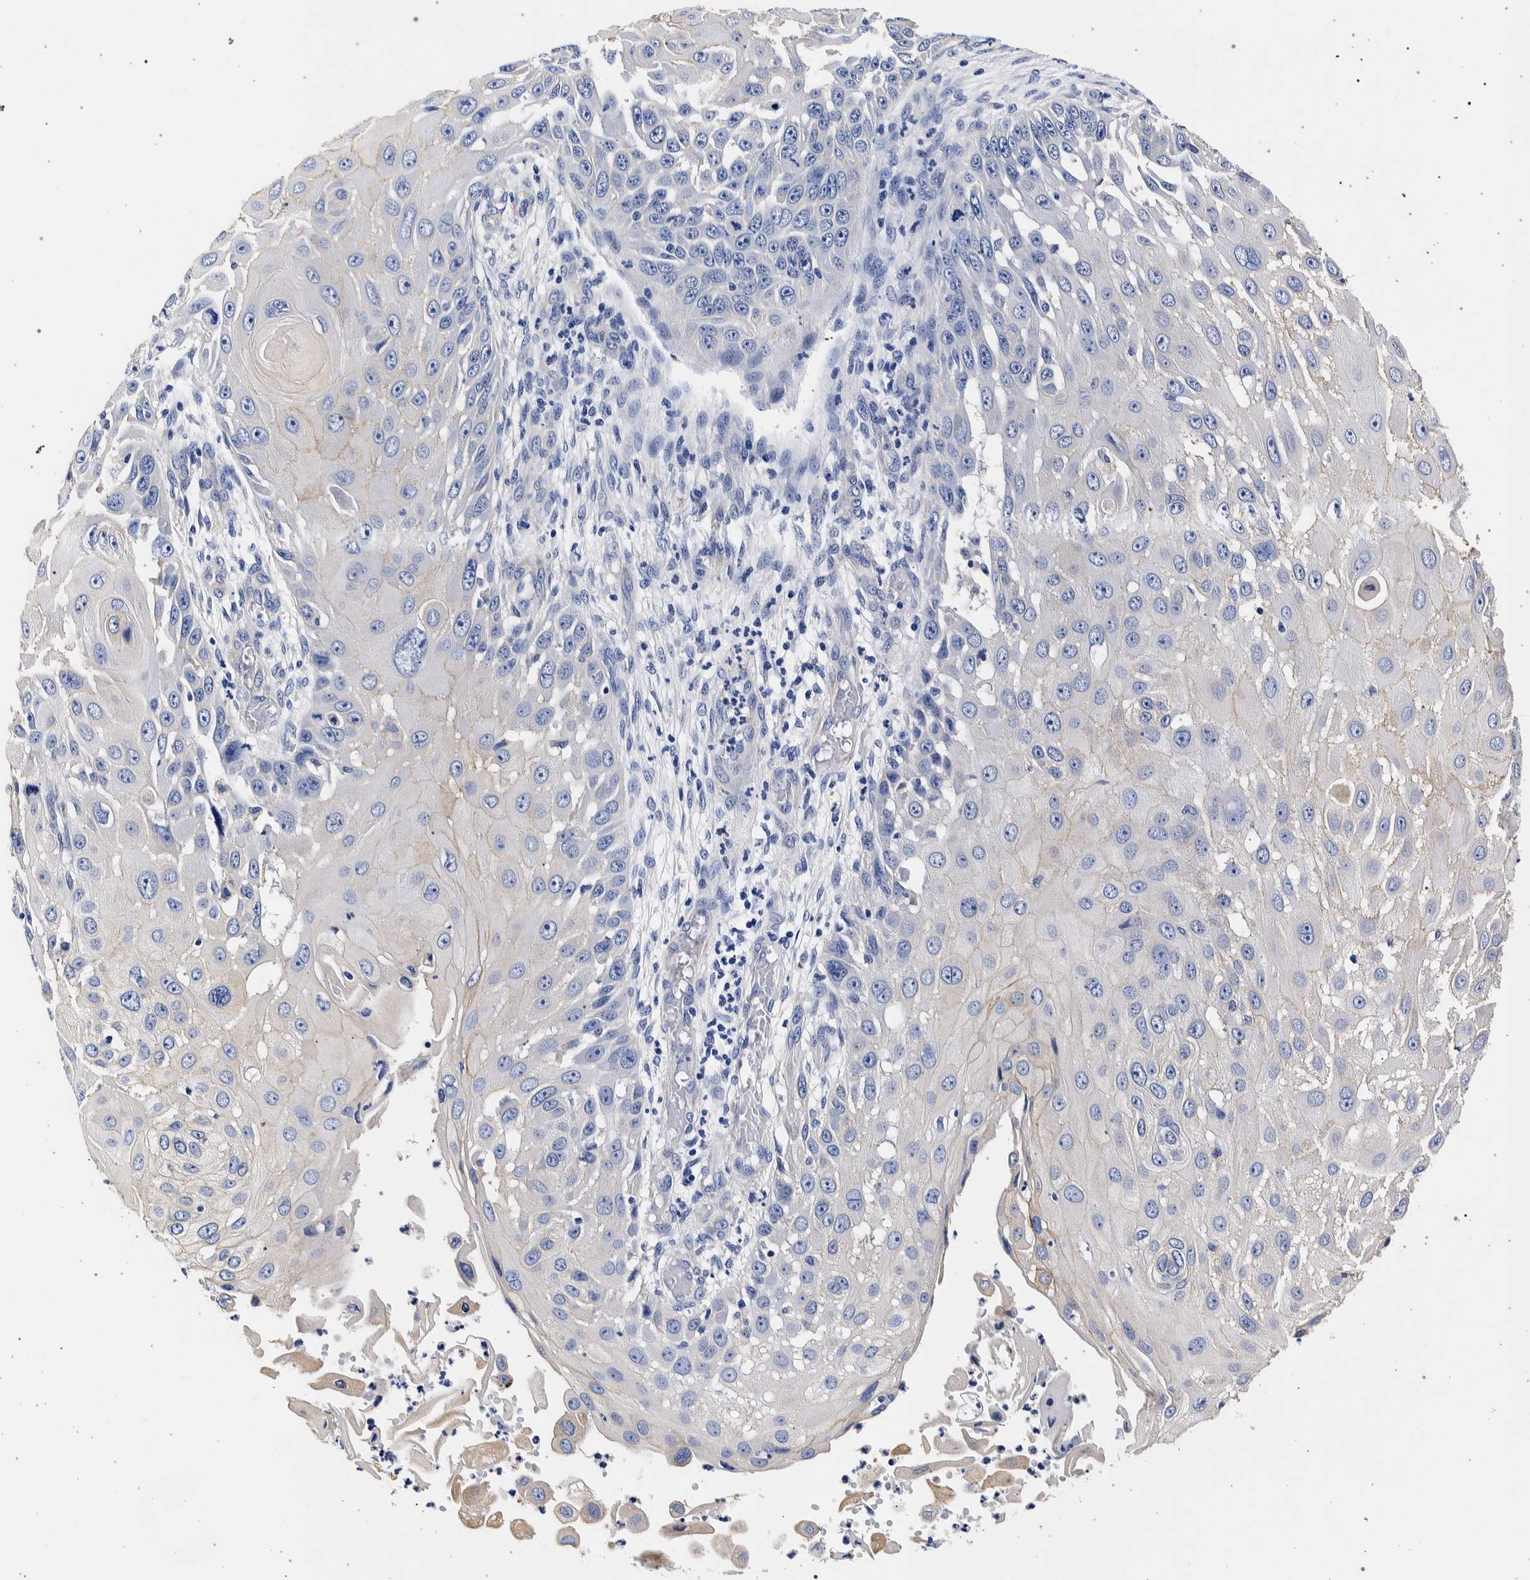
{"staining": {"intensity": "negative", "quantity": "none", "location": "none"}, "tissue": "skin cancer", "cell_type": "Tumor cells", "image_type": "cancer", "snomed": [{"axis": "morphology", "description": "Squamous cell carcinoma, NOS"}, {"axis": "topography", "description": "Skin"}], "caption": "The histopathology image displays no staining of tumor cells in skin squamous cell carcinoma.", "gene": "NIBAN2", "patient": {"sex": "female", "age": 44}}